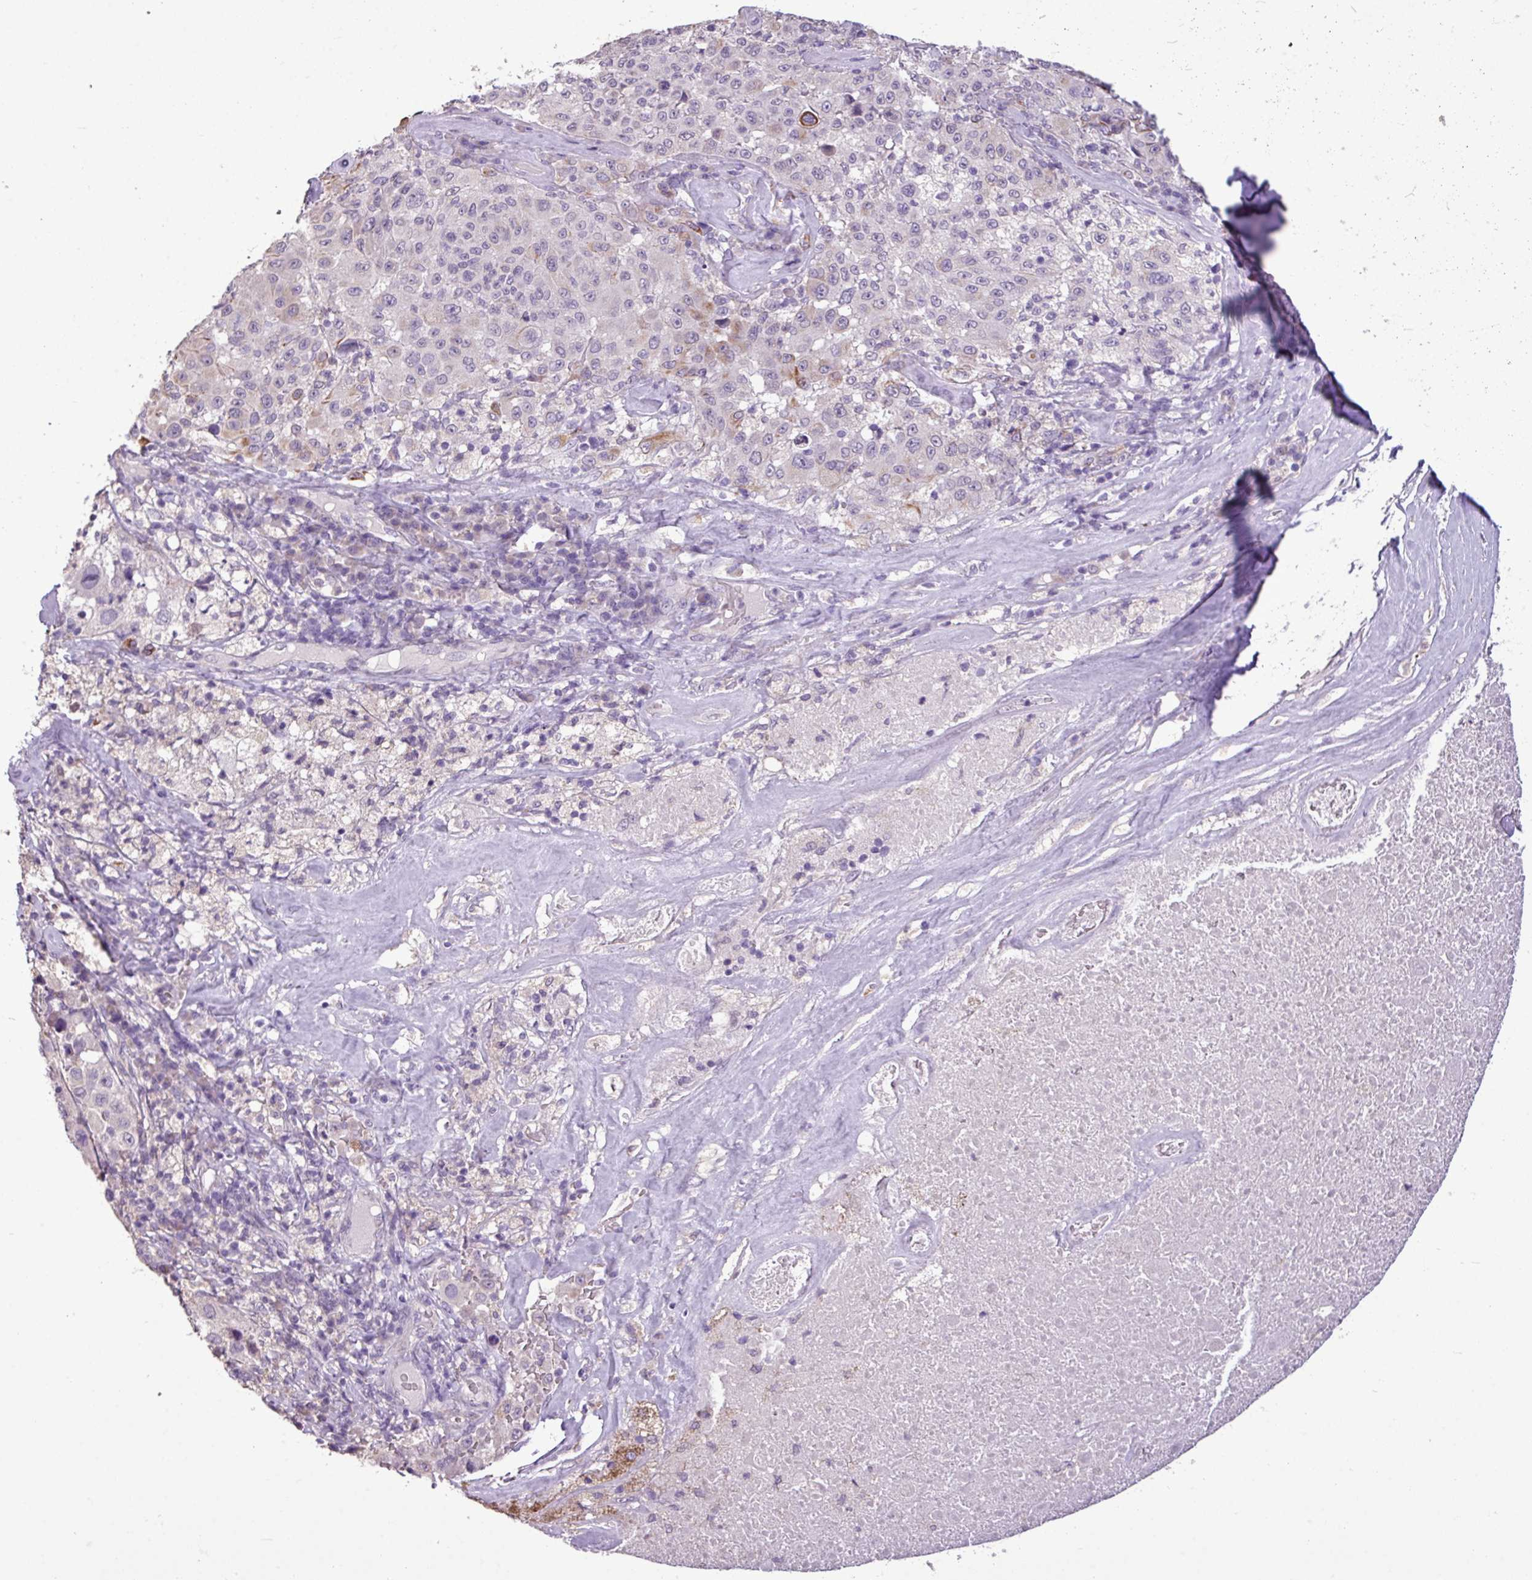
{"staining": {"intensity": "negative", "quantity": "none", "location": "none"}, "tissue": "melanoma", "cell_type": "Tumor cells", "image_type": "cancer", "snomed": [{"axis": "morphology", "description": "Malignant melanoma, Metastatic site"}, {"axis": "topography", "description": "Lymph node"}], "caption": "Malignant melanoma (metastatic site) was stained to show a protein in brown. There is no significant staining in tumor cells.", "gene": "ALDH2", "patient": {"sex": "male", "age": 62}}